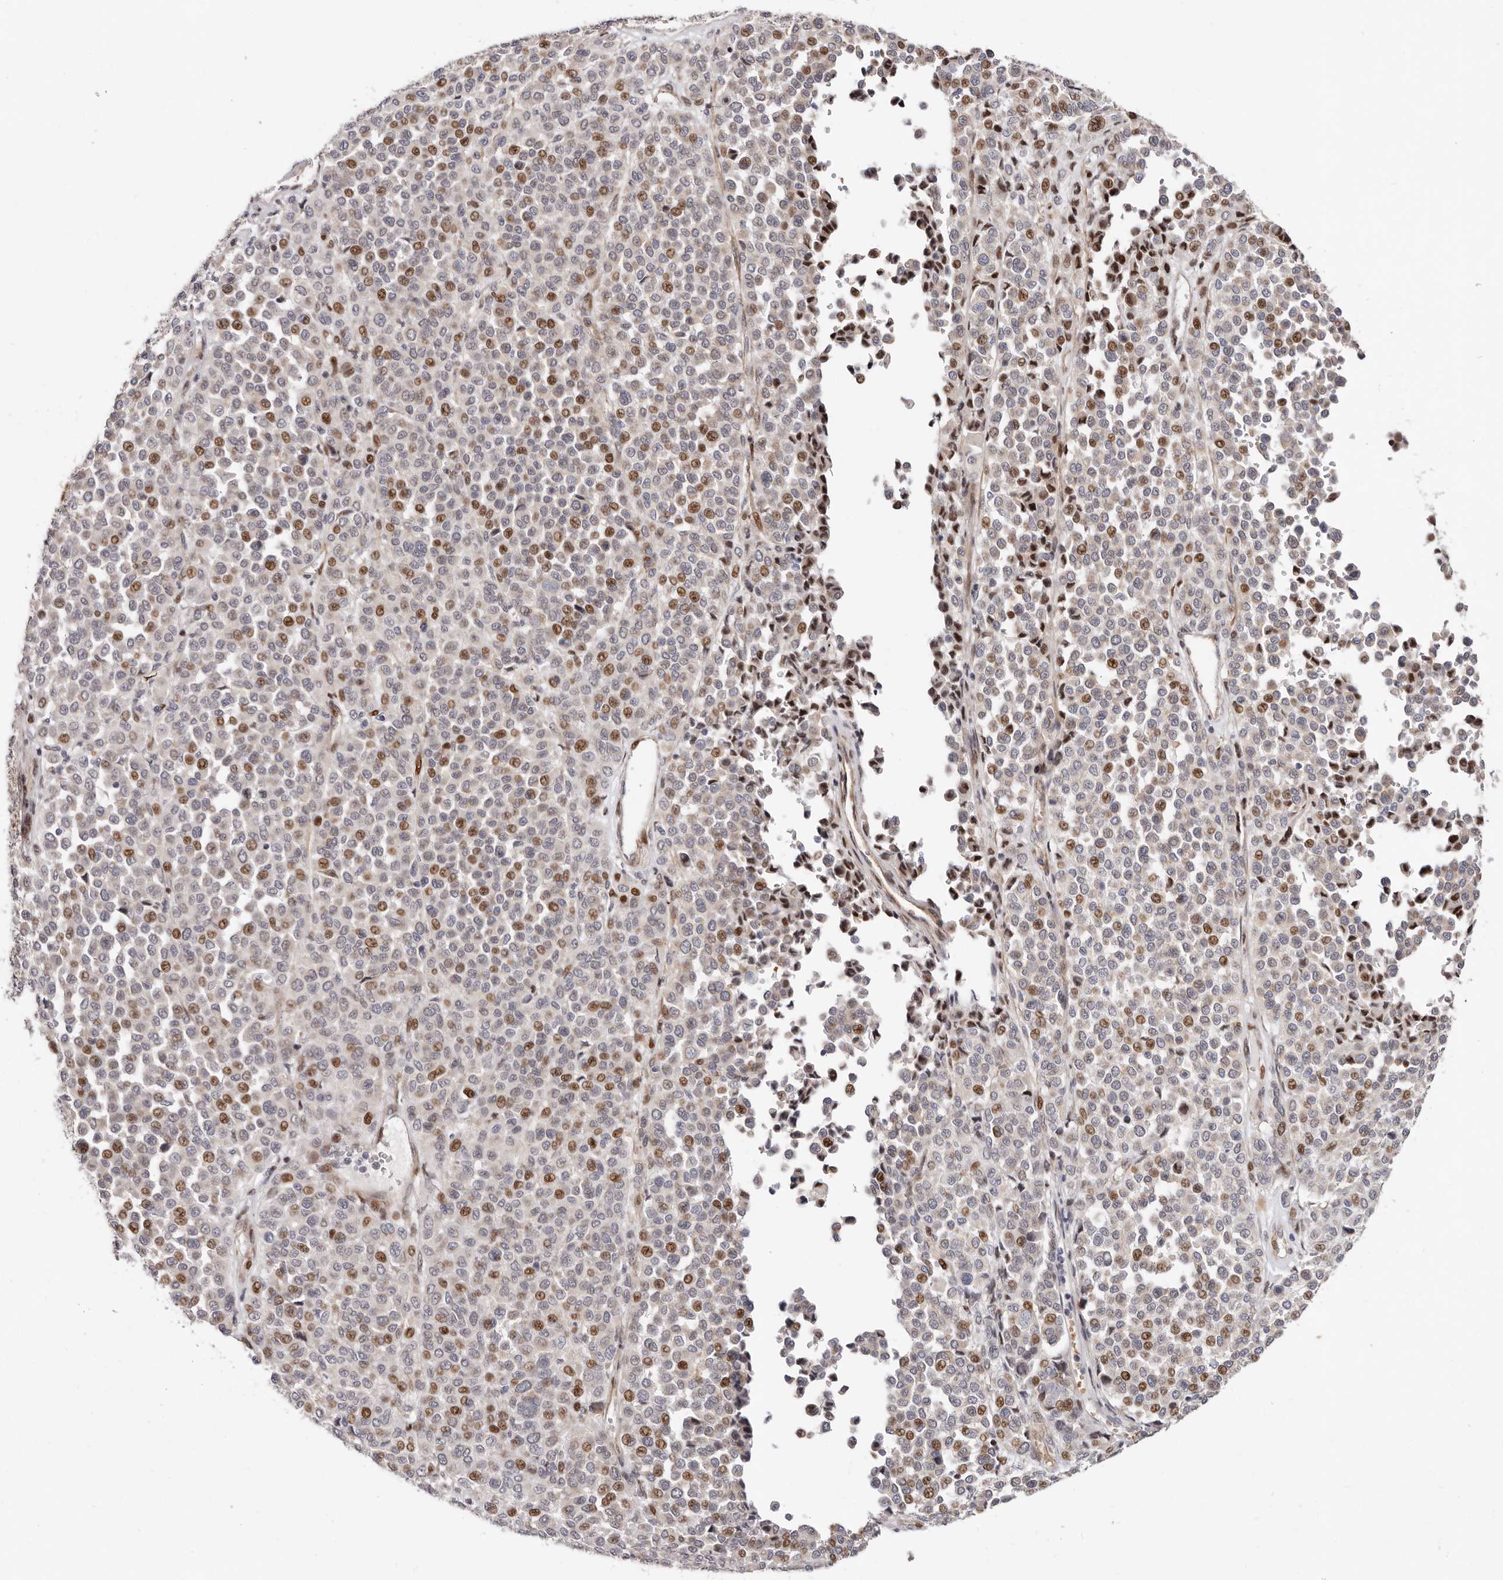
{"staining": {"intensity": "moderate", "quantity": "<25%", "location": "nuclear"}, "tissue": "melanoma", "cell_type": "Tumor cells", "image_type": "cancer", "snomed": [{"axis": "morphology", "description": "Malignant melanoma, Metastatic site"}, {"axis": "topography", "description": "Pancreas"}], "caption": "Malignant melanoma (metastatic site) stained with a protein marker demonstrates moderate staining in tumor cells.", "gene": "EPHX3", "patient": {"sex": "female", "age": 30}}